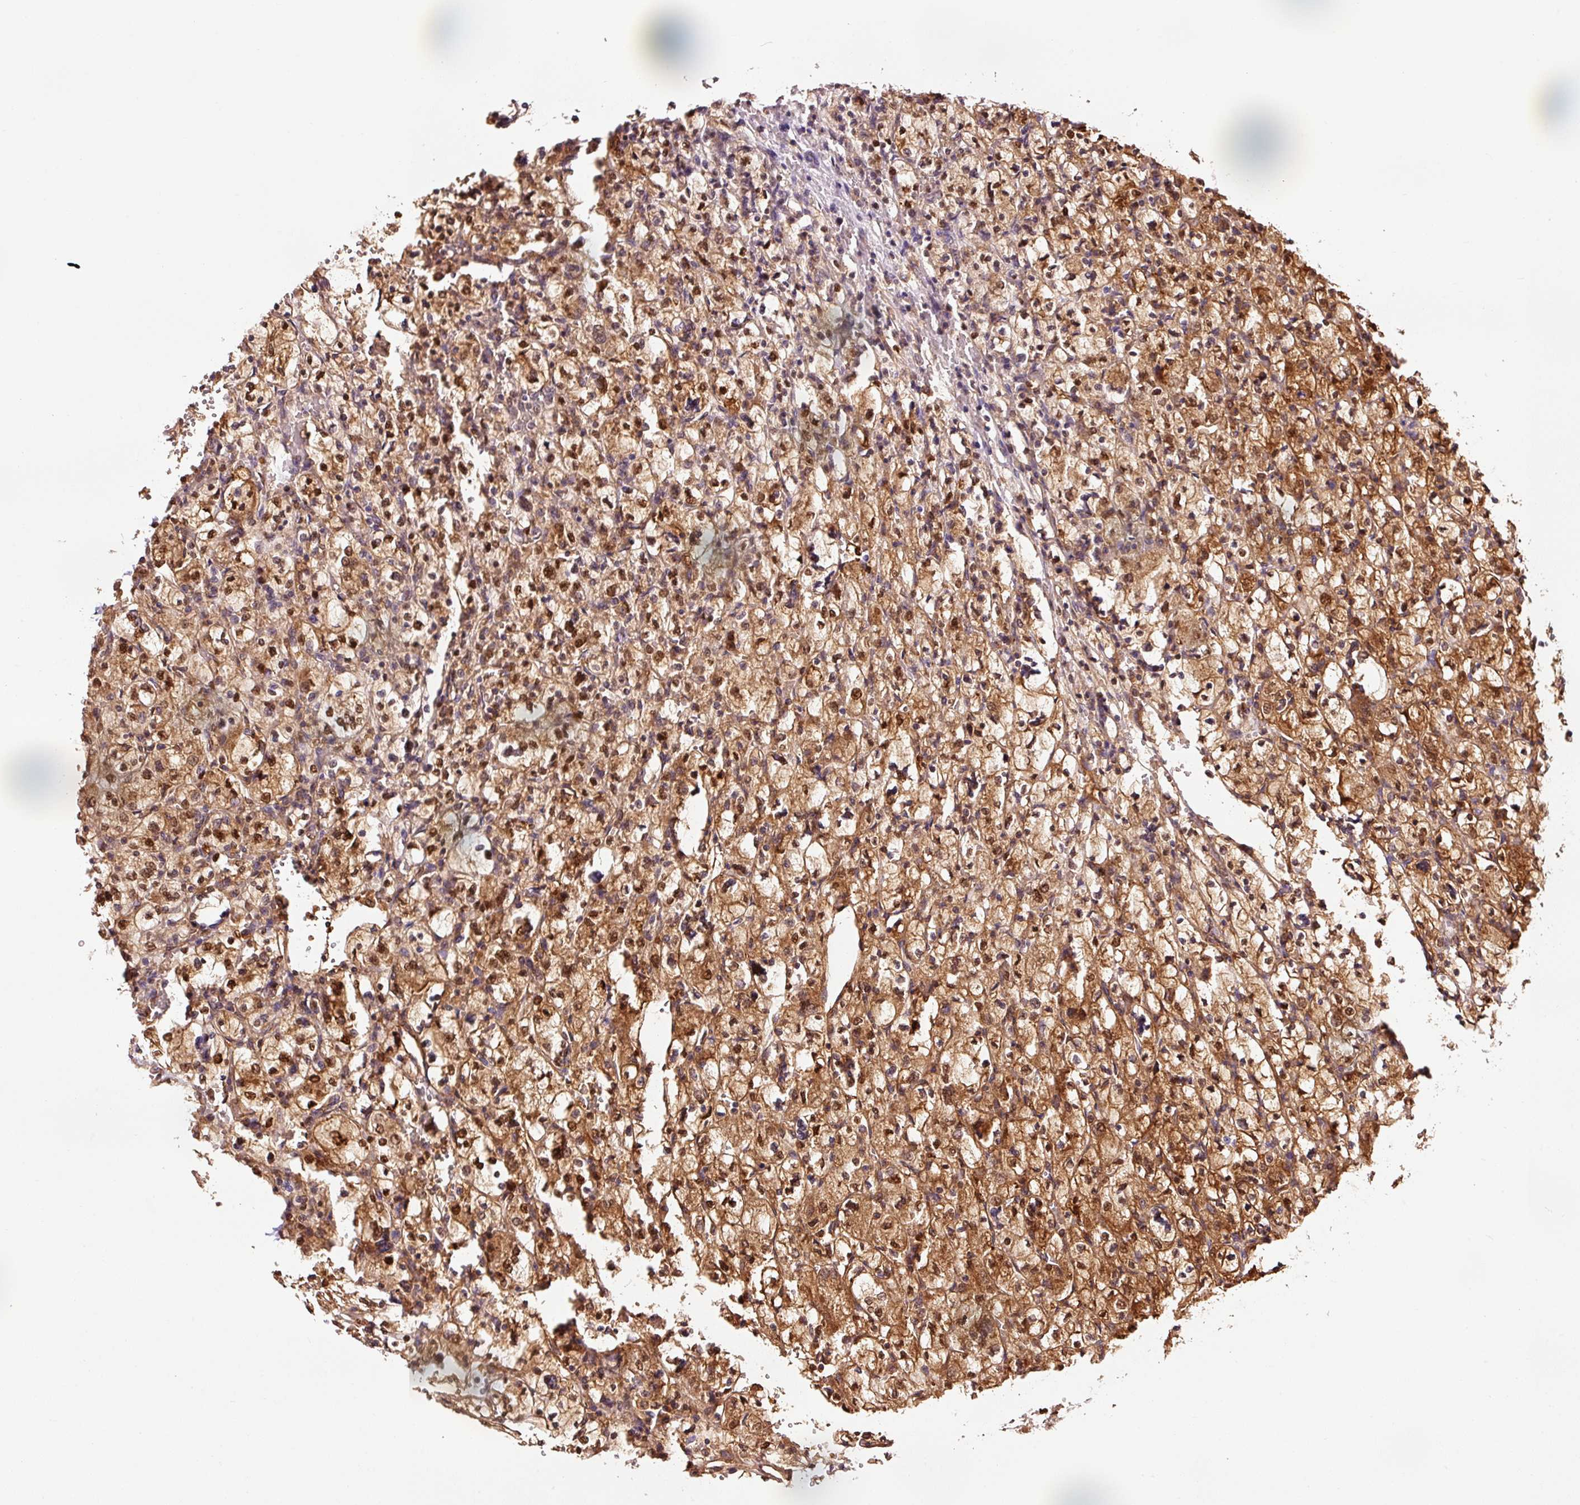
{"staining": {"intensity": "strong", "quantity": ">75%", "location": "cytoplasmic/membranous,nuclear"}, "tissue": "renal cancer", "cell_type": "Tumor cells", "image_type": "cancer", "snomed": [{"axis": "morphology", "description": "Adenocarcinoma, NOS"}, {"axis": "topography", "description": "Kidney"}], "caption": "Immunohistochemical staining of human renal cancer shows strong cytoplasmic/membranous and nuclear protein expression in approximately >75% of tumor cells. (Brightfield microscopy of DAB IHC at high magnification).", "gene": "FBXL14", "patient": {"sex": "female", "age": 83}}